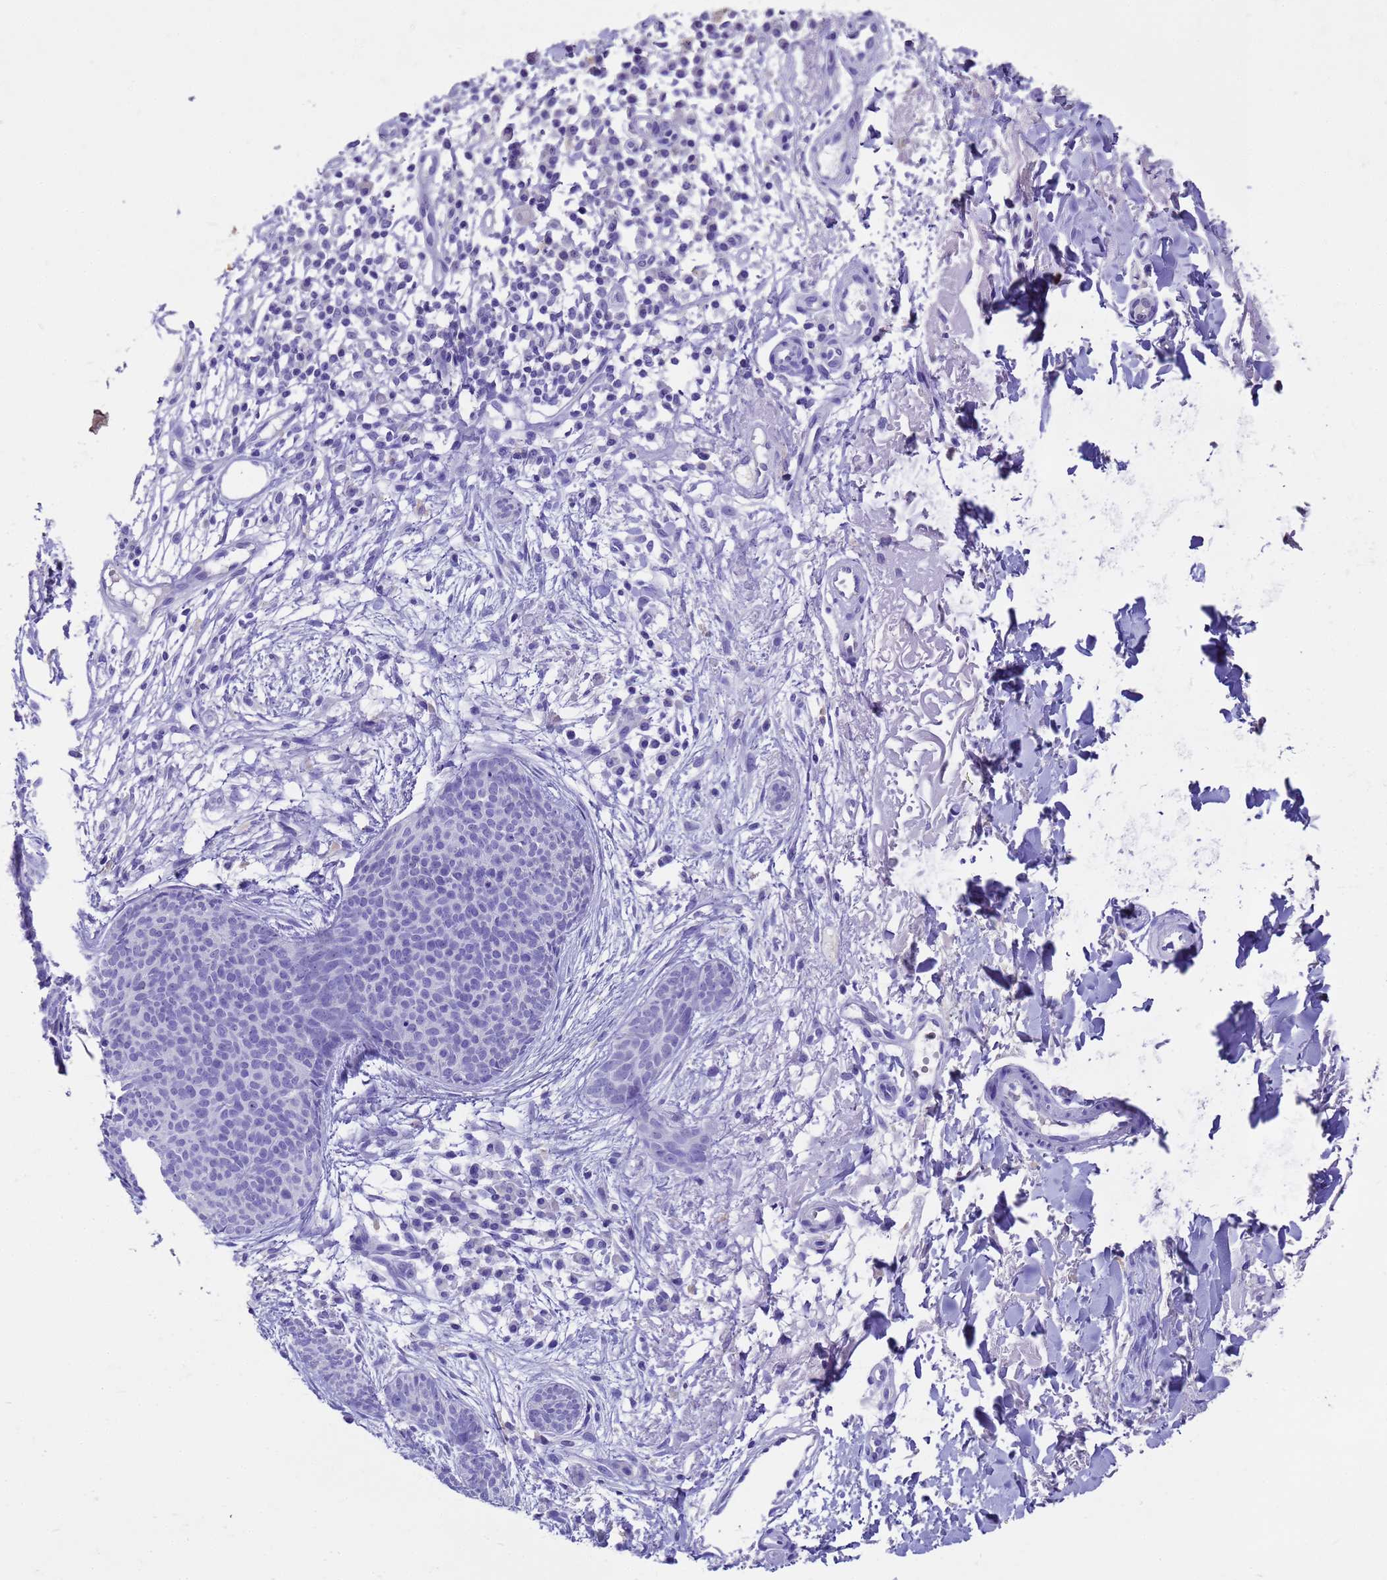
{"staining": {"intensity": "negative", "quantity": "none", "location": "none"}, "tissue": "skin cancer", "cell_type": "Tumor cells", "image_type": "cancer", "snomed": [{"axis": "morphology", "description": "Basal cell carcinoma"}, {"axis": "topography", "description": "Skin"}], "caption": "Human basal cell carcinoma (skin) stained for a protein using immunohistochemistry (IHC) reveals no positivity in tumor cells.", "gene": "MS4A13", "patient": {"sex": "male", "age": 84}}